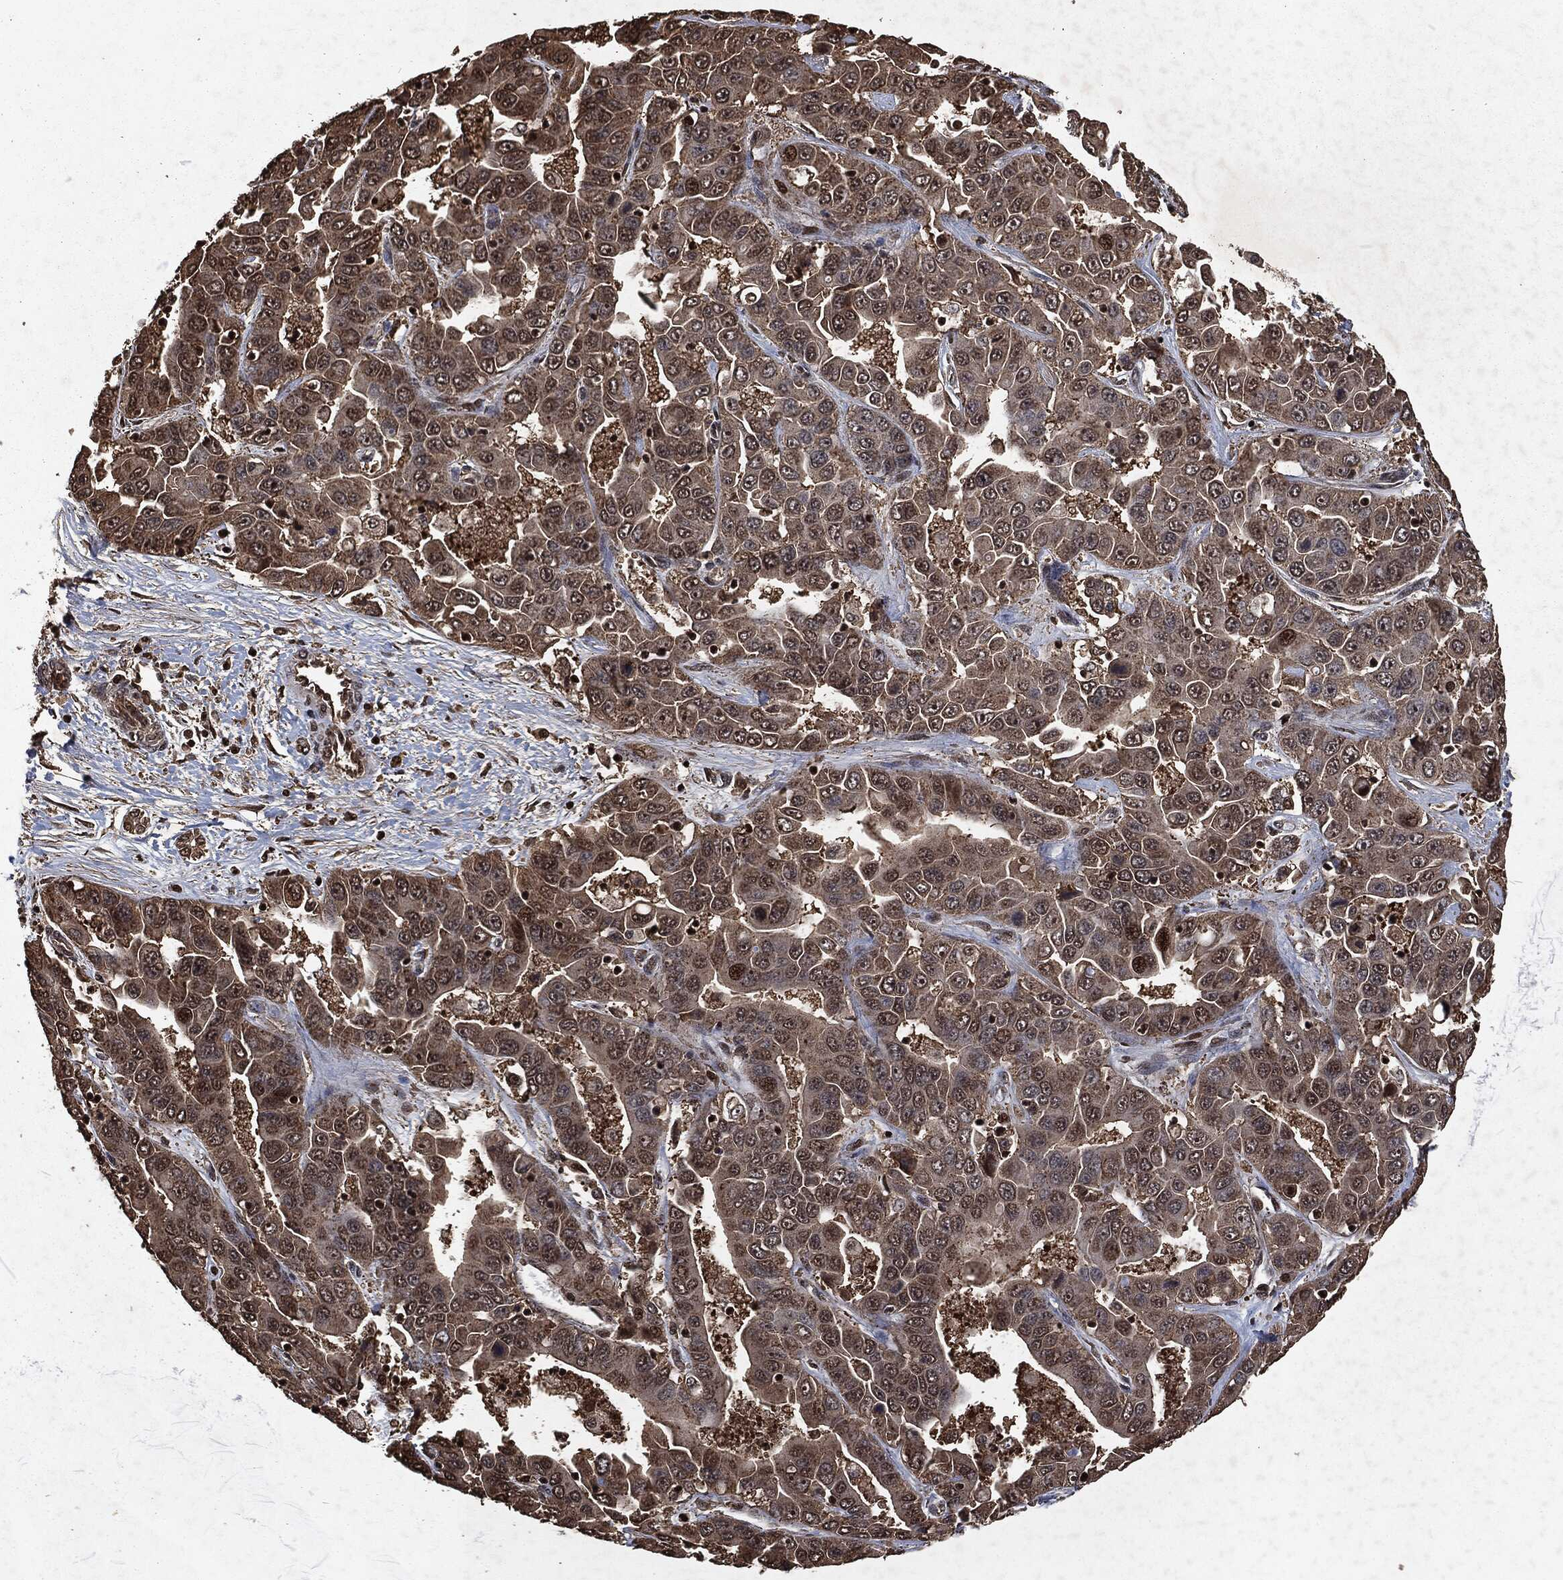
{"staining": {"intensity": "moderate", "quantity": "25%-75%", "location": "cytoplasmic/membranous,nuclear"}, "tissue": "liver cancer", "cell_type": "Tumor cells", "image_type": "cancer", "snomed": [{"axis": "morphology", "description": "Cholangiocarcinoma"}, {"axis": "topography", "description": "Liver"}], "caption": "Immunohistochemical staining of liver cholangiocarcinoma exhibits medium levels of moderate cytoplasmic/membranous and nuclear staining in about 25%-75% of tumor cells.", "gene": "SNAI1", "patient": {"sex": "female", "age": 52}}